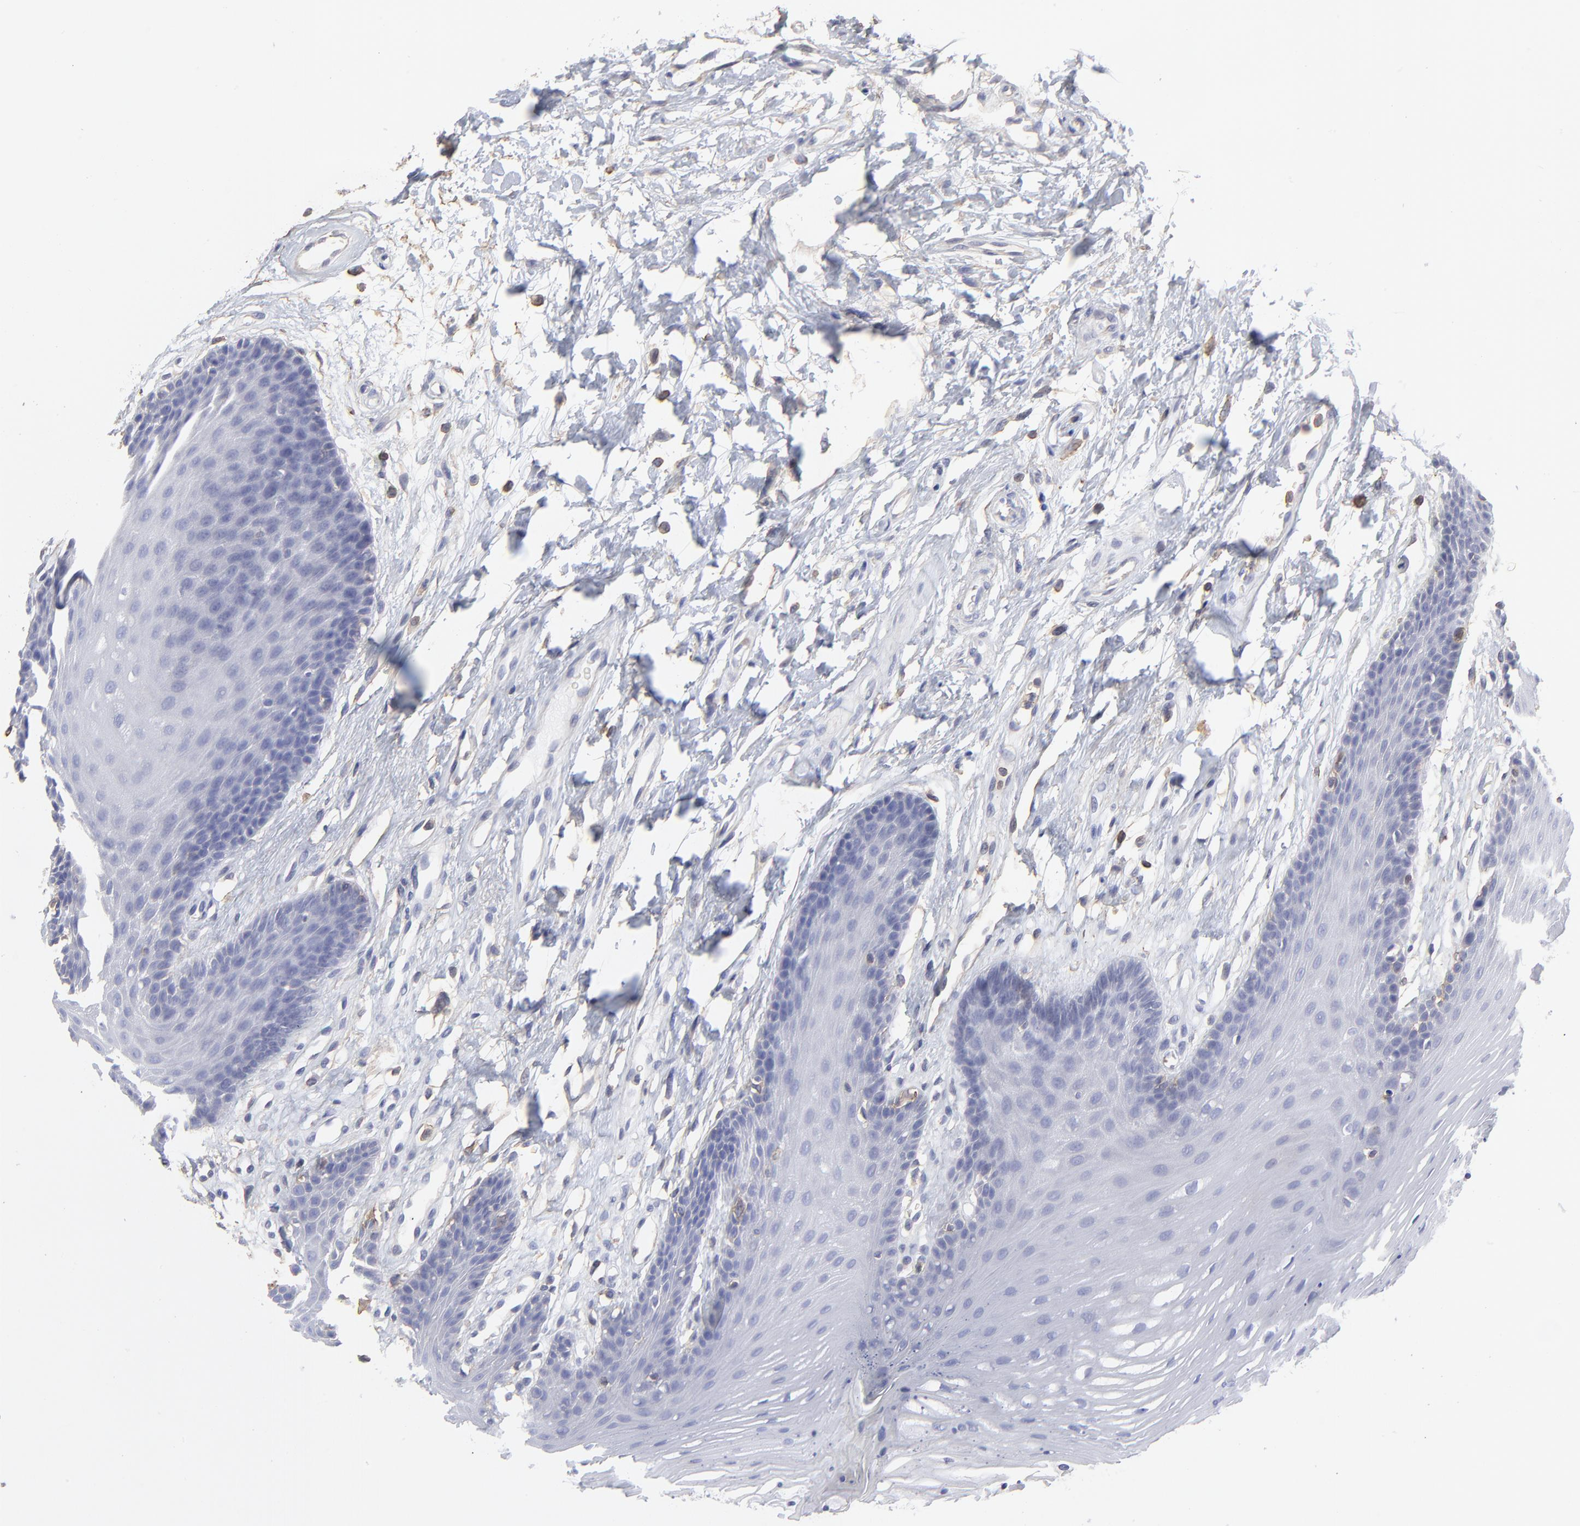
{"staining": {"intensity": "negative", "quantity": "none", "location": "none"}, "tissue": "oral mucosa", "cell_type": "Squamous epithelial cells", "image_type": "normal", "snomed": [{"axis": "morphology", "description": "Normal tissue, NOS"}, {"axis": "topography", "description": "Oral tissue"}], "caption": "This is an immunohistochemistry photomicrograph of benign oral mucosa. There is no expression in squamous epithelial cells.", "gene": "ANXA6", "patient": {"sex": "male", "age": 62}}